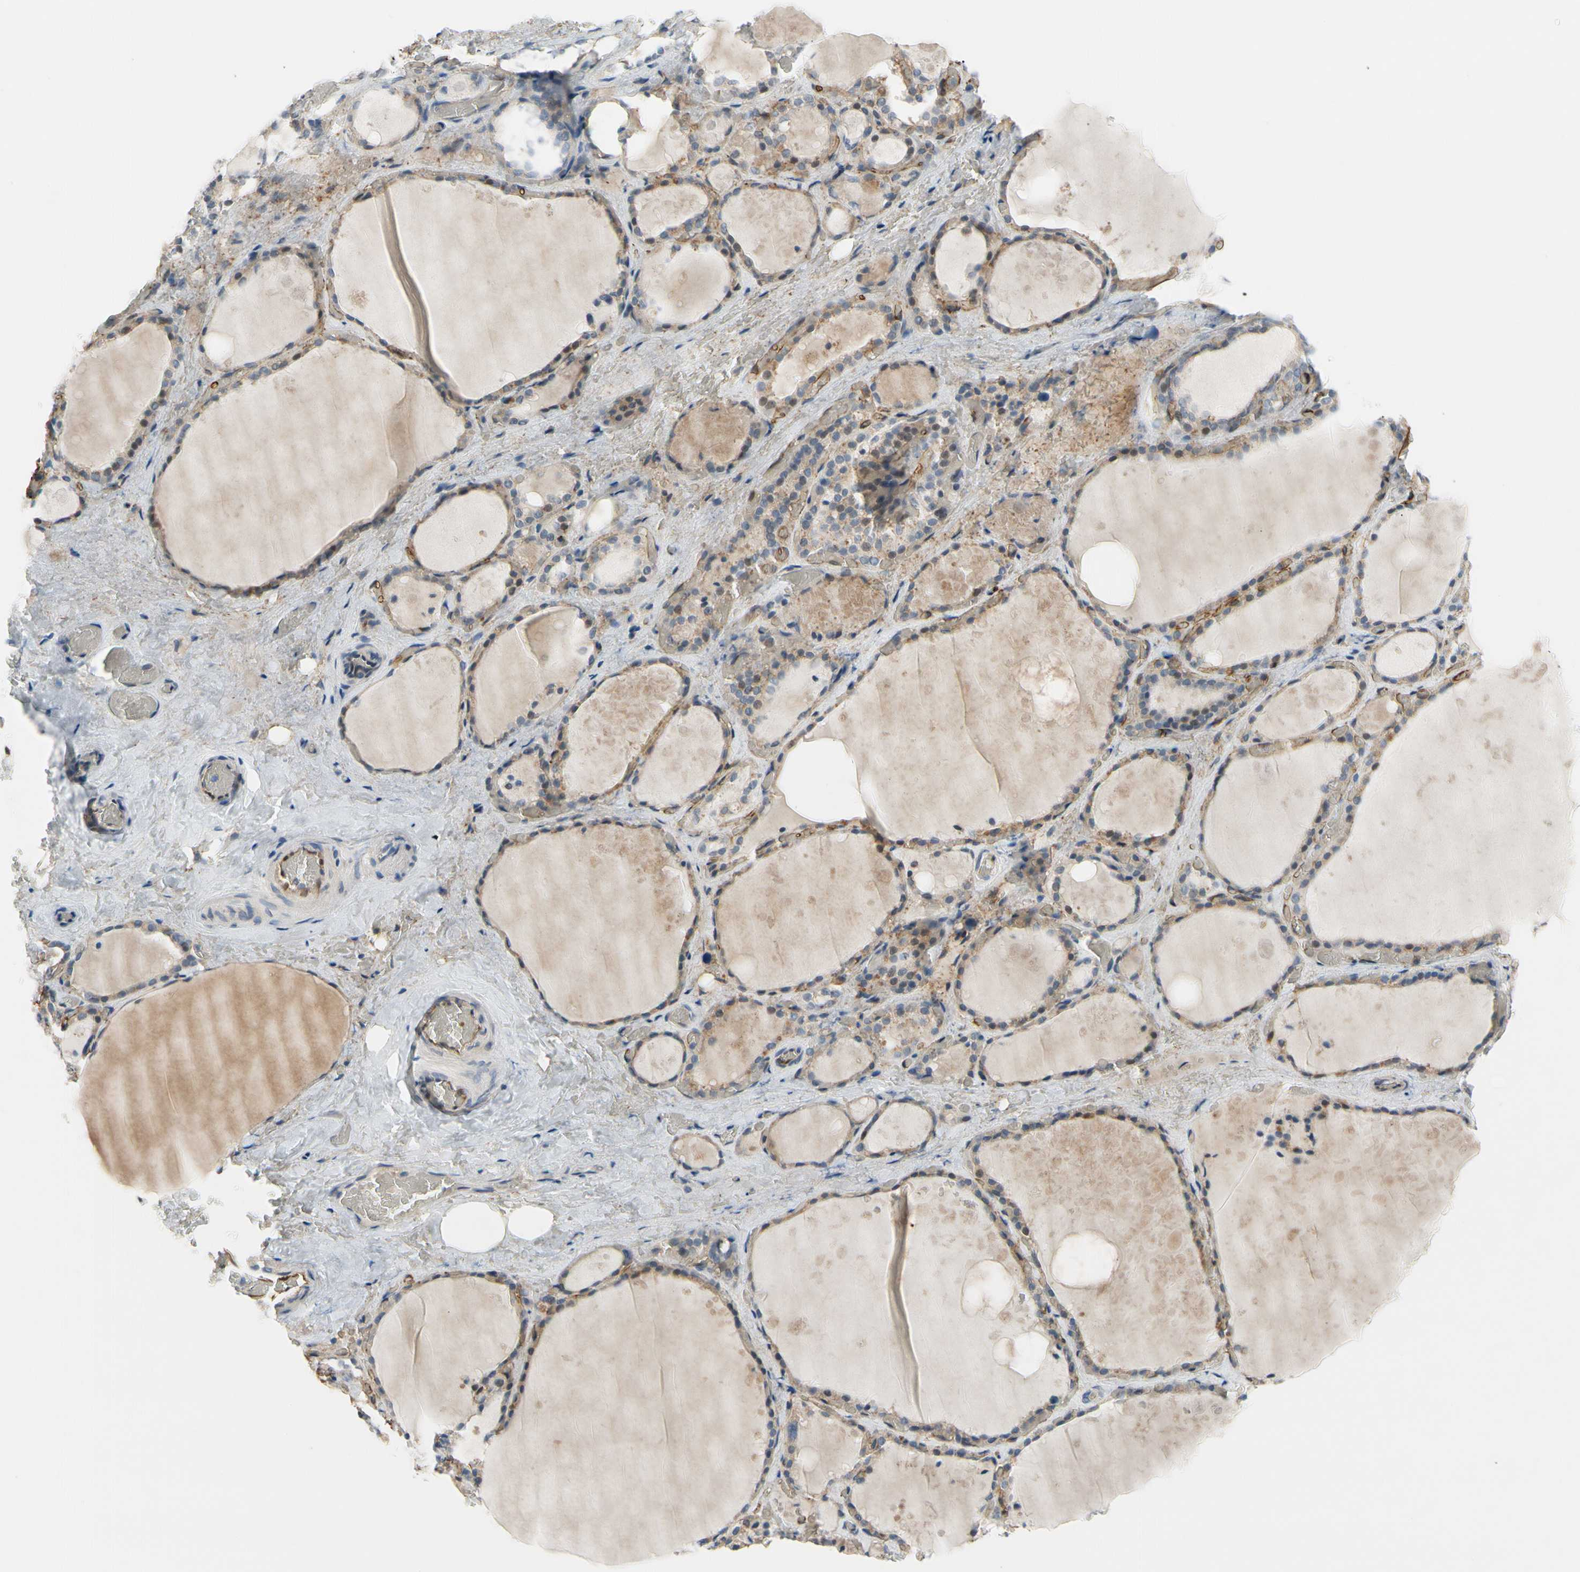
{"staining": {"intensity": "moderate", "quantity": ">75%", "location": "cytoplasmic/membranous"}, "tissue": "thyroid gland", "cell_type": "Glandular cells", "image_type": "normal", "snomed": [{"axis": "morphology", "description": "Normal tissue, NOS"}, {"axis": "topography", "description": "Thyroid gland"}], "caption": "Immunohistochemical staining of normal human thyroid gland shows medium levels of moderate cytoplasmic/membranous positivity in about >75% of glandular cells. The protein is shown in brown color, while the nuclei are stained blue.", "gene": "CFAP36", "patient": {"sex": "male", "age": 61}}